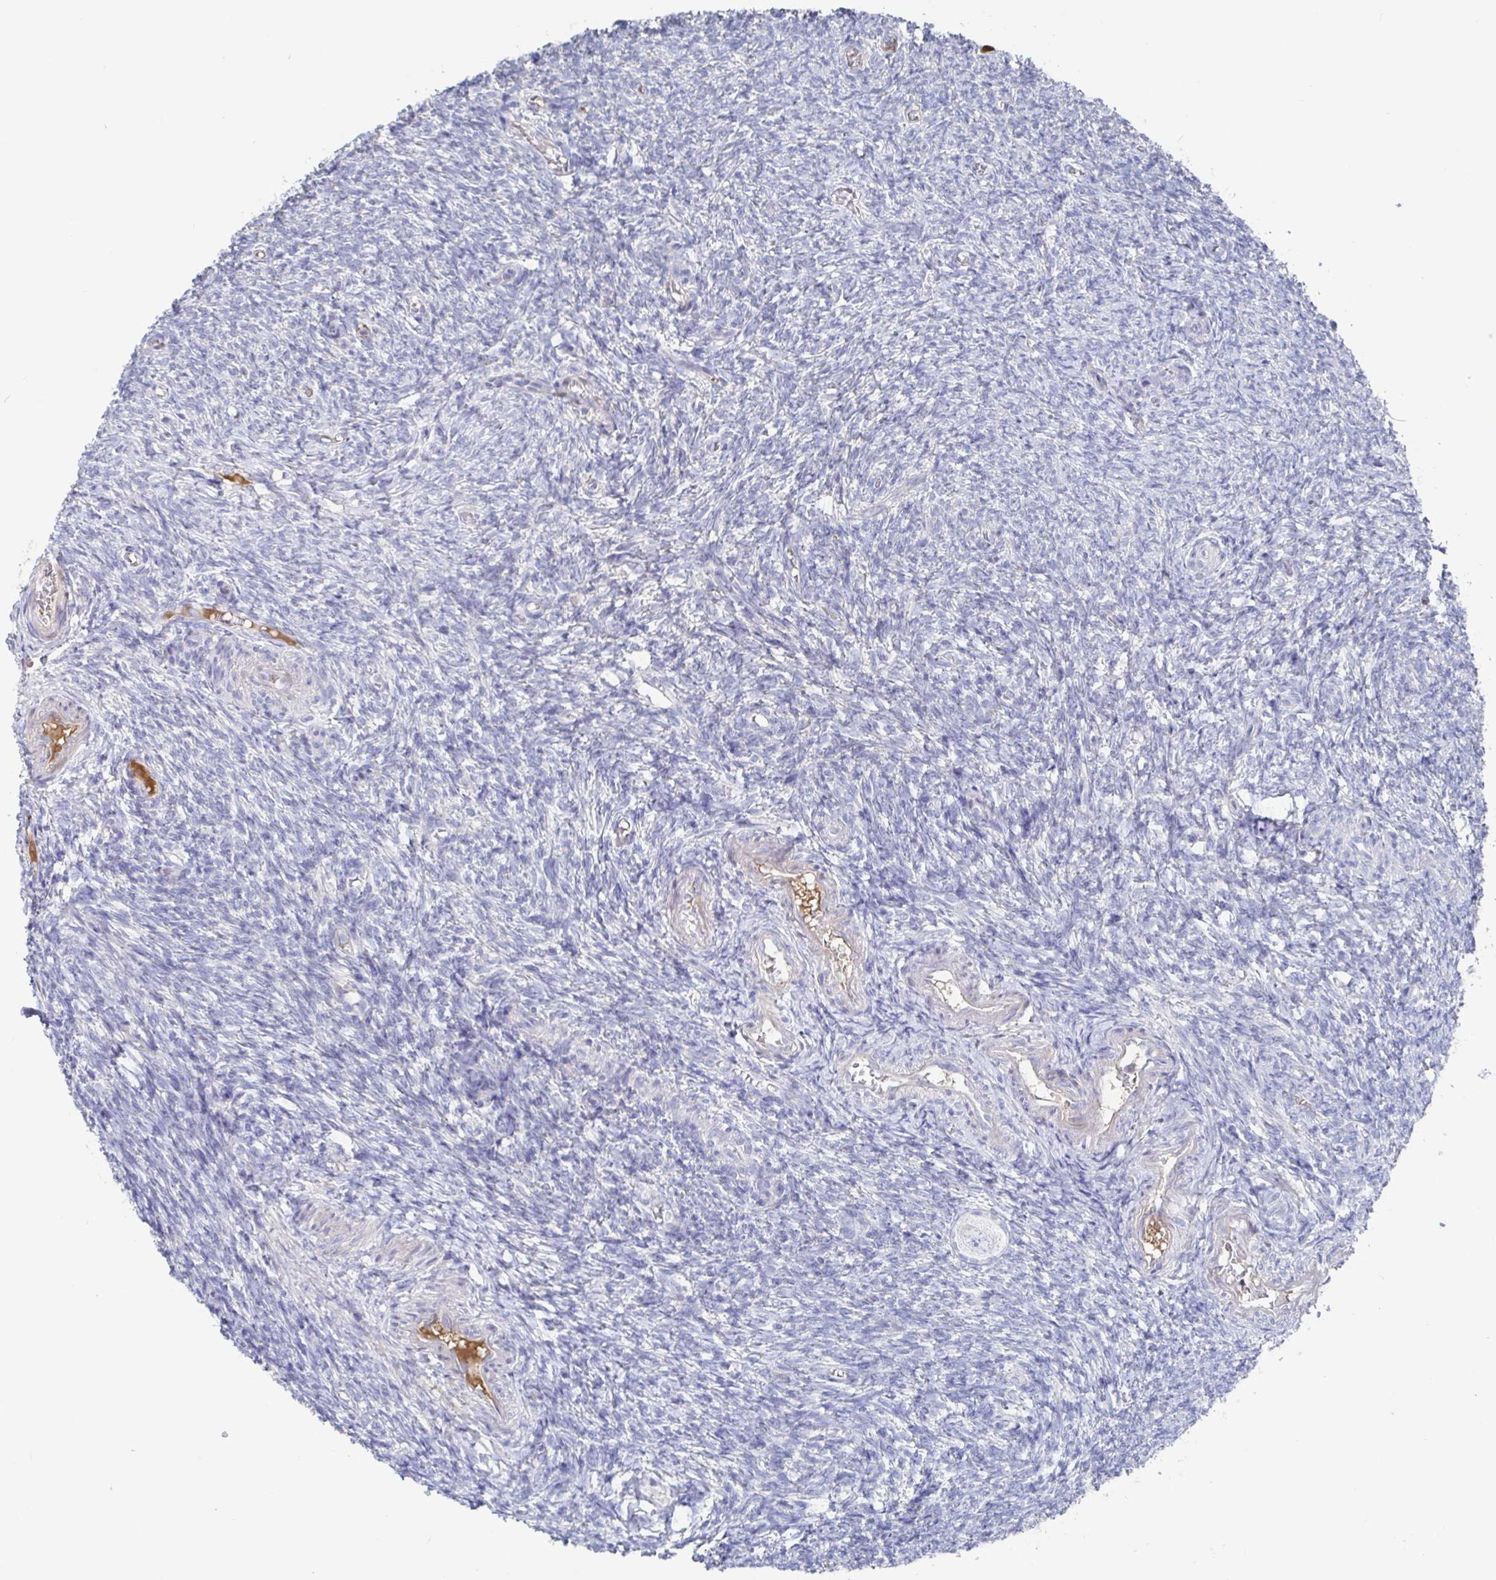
{"staining": {"intensity": "negative", "quantity": "none", "location": "none"}, "tissue": "ovary", "cell_type": "Follicle cells", "image_type": "normal", "snomed": [{"axis": "morphology", "description": "Normal tissue, NOS"}, {"axis": "topography", "description": "Ovary"}], "caption": "High power microscopy micrograph of an immunohistochemistry photomicrograph of normal ovary, revealing no significant expression in follicle cells. Brightfield microscopy of IHC stained with DAB (3,3'-diaminobenzidine) (brown) and hematoxylin (blue), captured at high magnification.", "gene": "GPR148", "patient": {"sex": "female", "age": 39}}